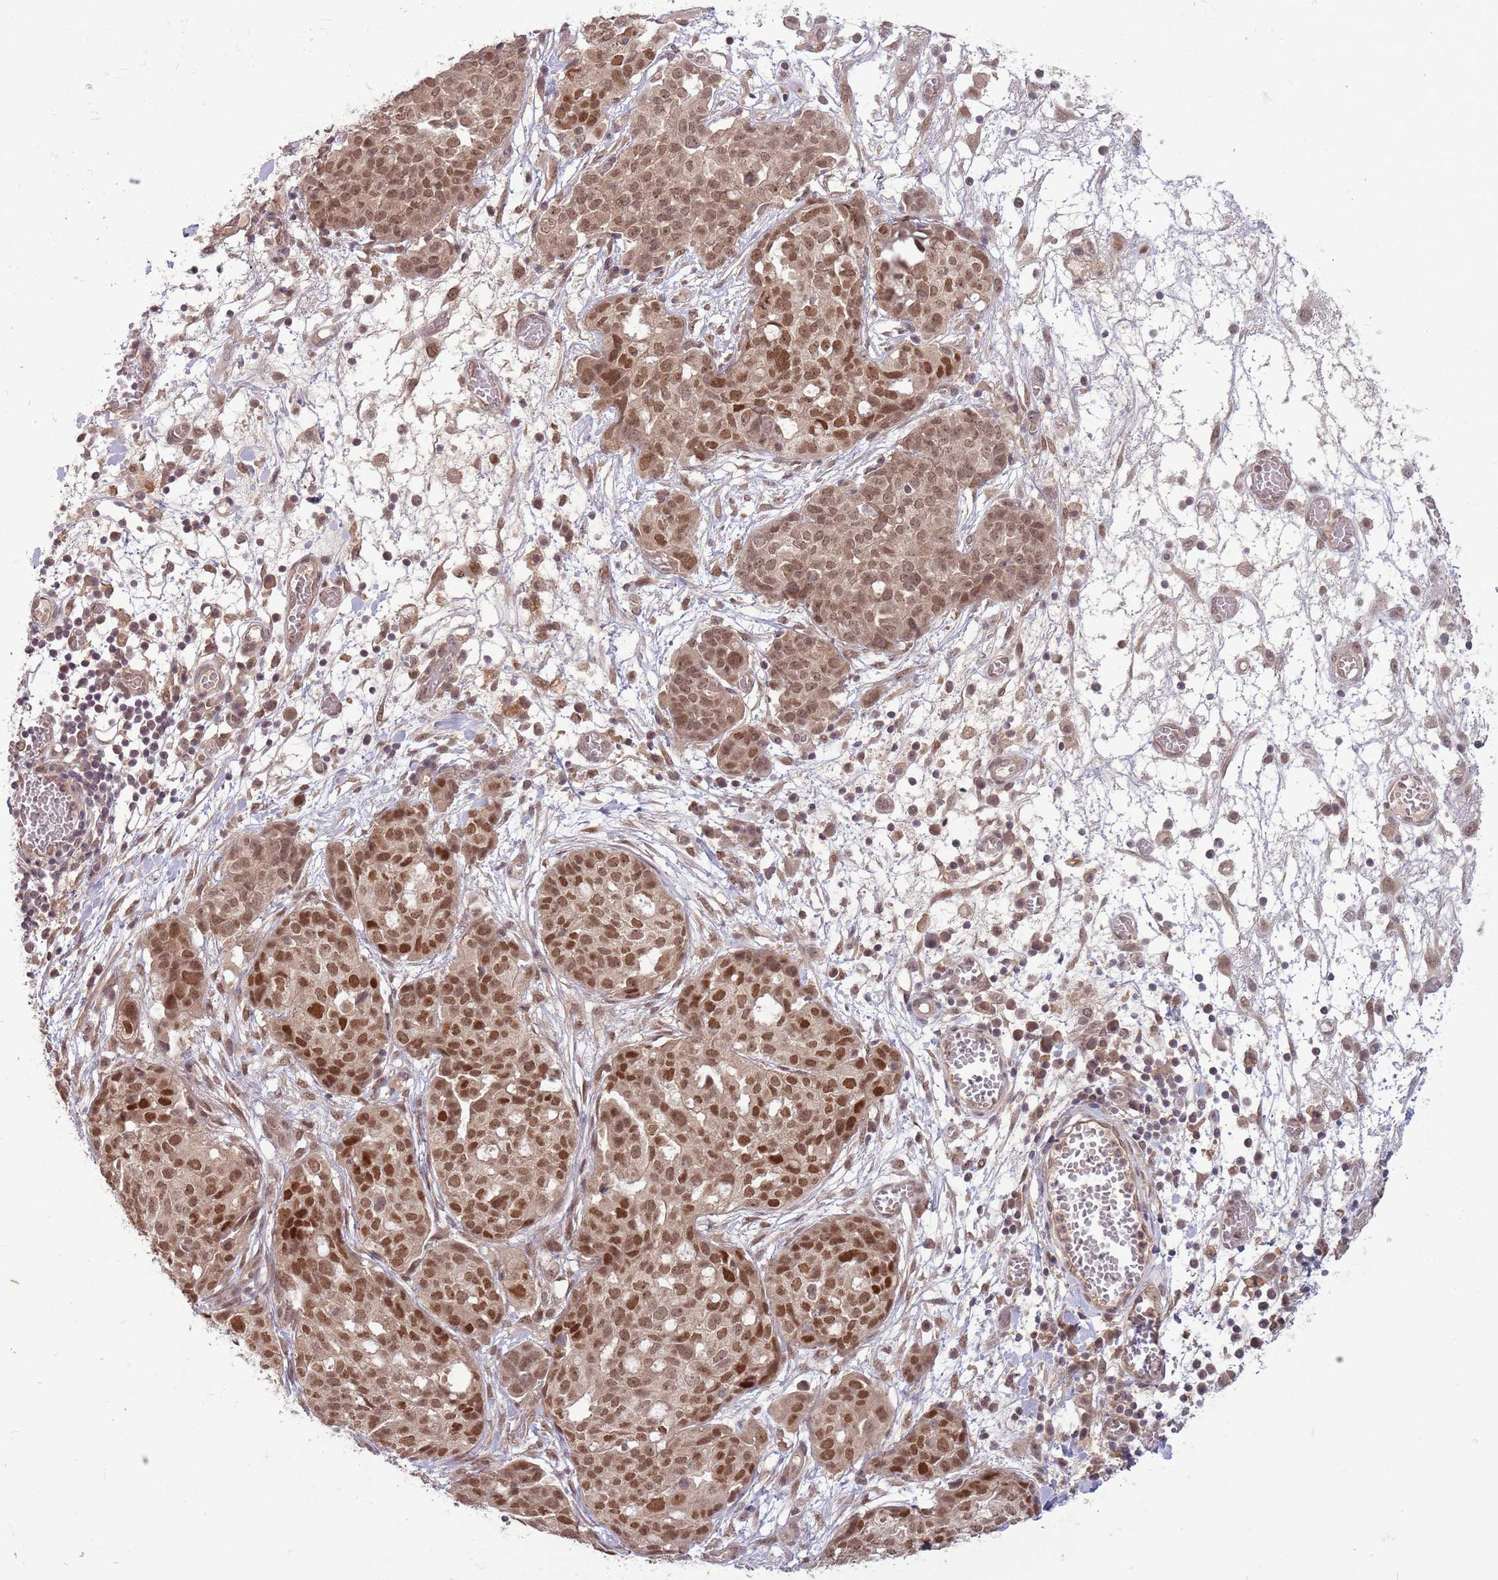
{"staining": {"intensity": "moderate", "quantity": ">75%", "location": "nuclear"}, "tissue": "ovarian cancer", "cell_type": "Tumor cells", "image_type": "cancer", "snomed": [{"axis": "morphology", "description": "Cystadenocarcinoma, serous, NOS"}, {"axis": "topography", "description": "Soft tissue"}, {"axis": "topography", "description": "Ovary"}], "caption": "IHC (DAB) staining of human ovarian serous cystadenocarcinoma displays moderate nuclear protein positivity in approximately >75% of tumor cells.", "gene": "ADAMTS3", "patient": {"sex": "female", "age": 57}}